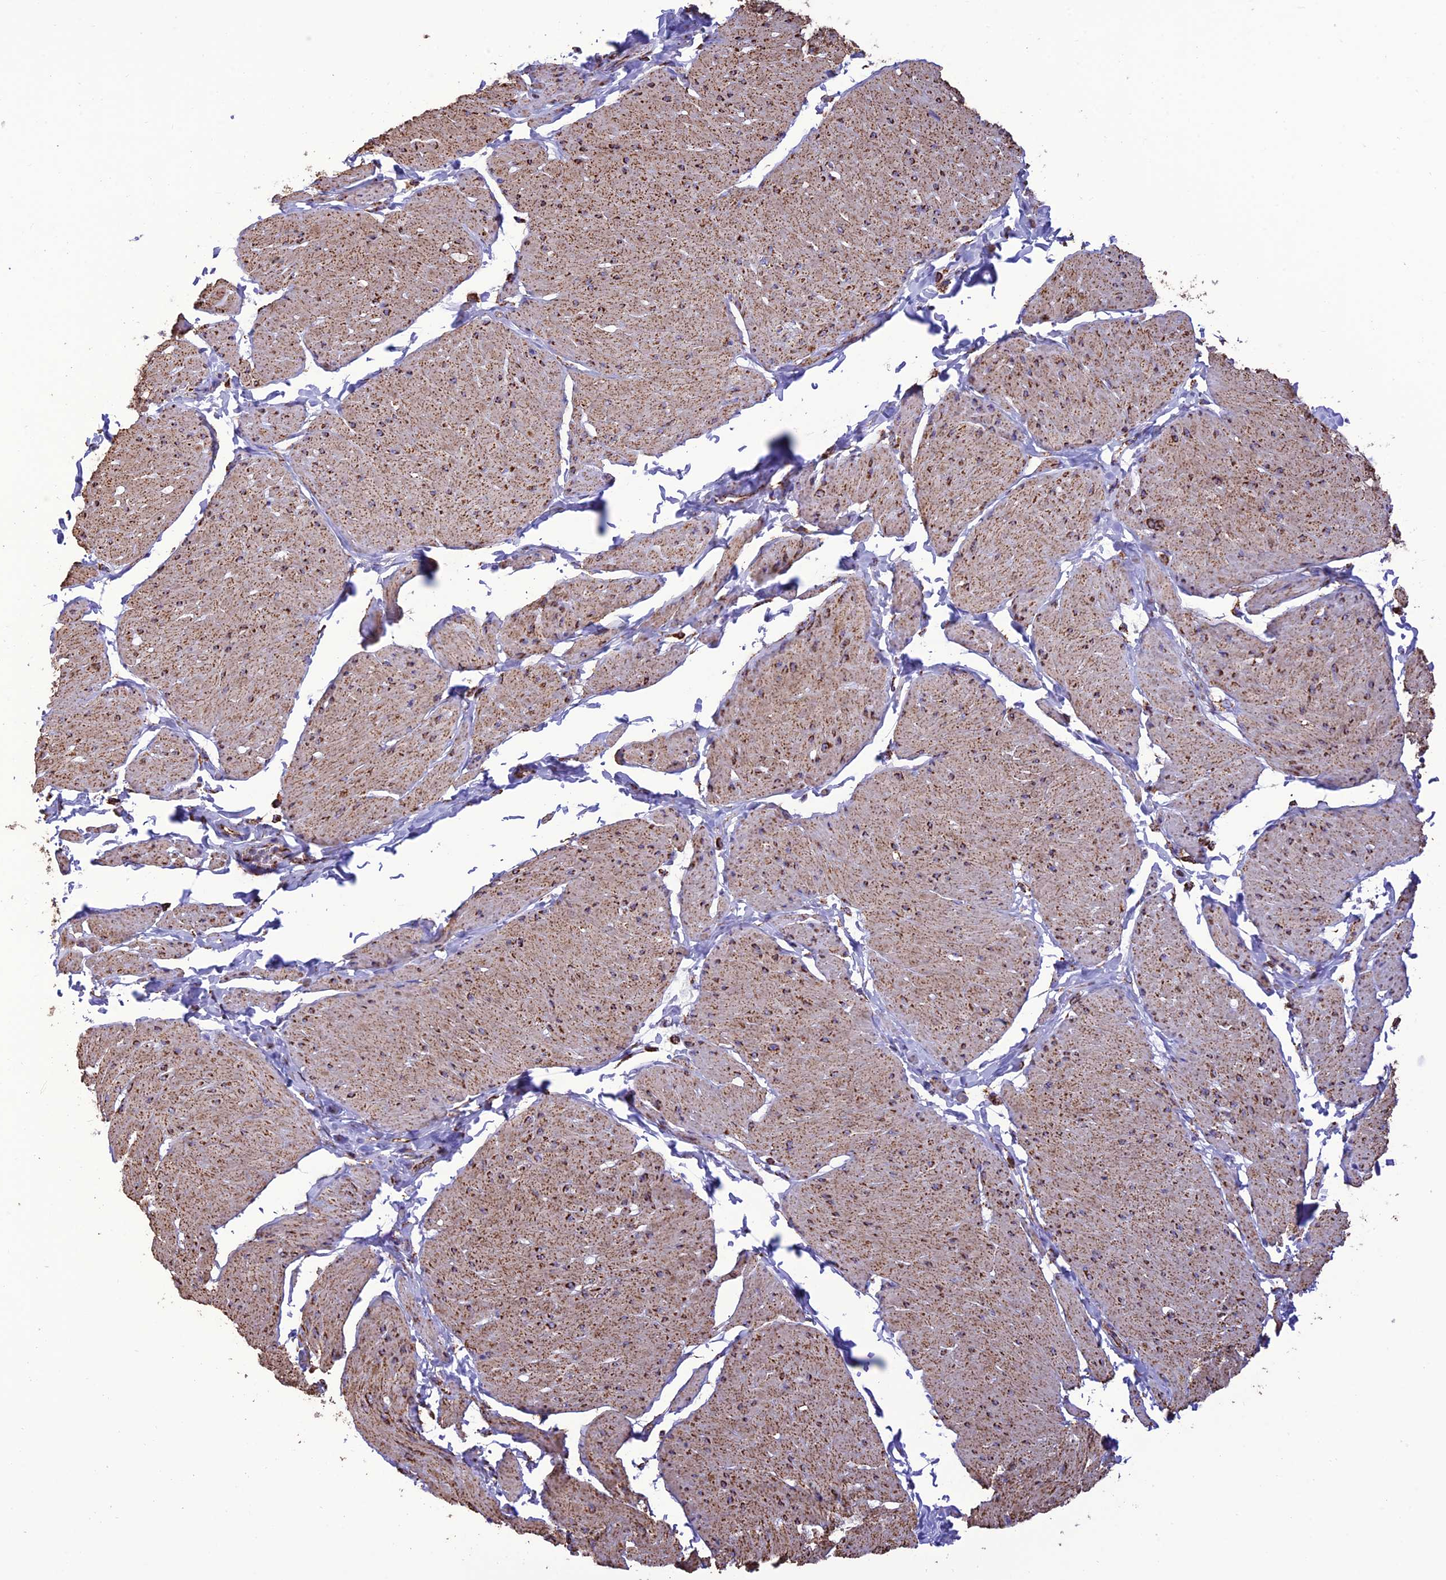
{"staining": {"intensity": "strong", "quantity": "25%-75%", "location": "cytoplasmic/membranous"}, "tissue": "smooth muscle", "cell_type": "Smooth muscle cells", "image_type": "normal", "snomed": [{"axis": "morphology", "description": "Urothelial carcinoma, High grade"}, {"axis": "topography", "description": "Urinary bladder"}], "caption": "High-magnification brightfield microscopy of normal smooth muscle stained with DAB (brown) and counterstained with hematoxylin (blue). smooth muscle cells exhibit strong cytoplasmic/membranous expression is present in approximately25%-75% of cells. The staining is performed using DAB (3,3'-diaminobenzidine) brown chromogen to label protein expression. The nuclei are counter-stained blue using hematoxylin.", "gene": "NDUFAF1", "patient": {"sex": "male", "age": 46}}